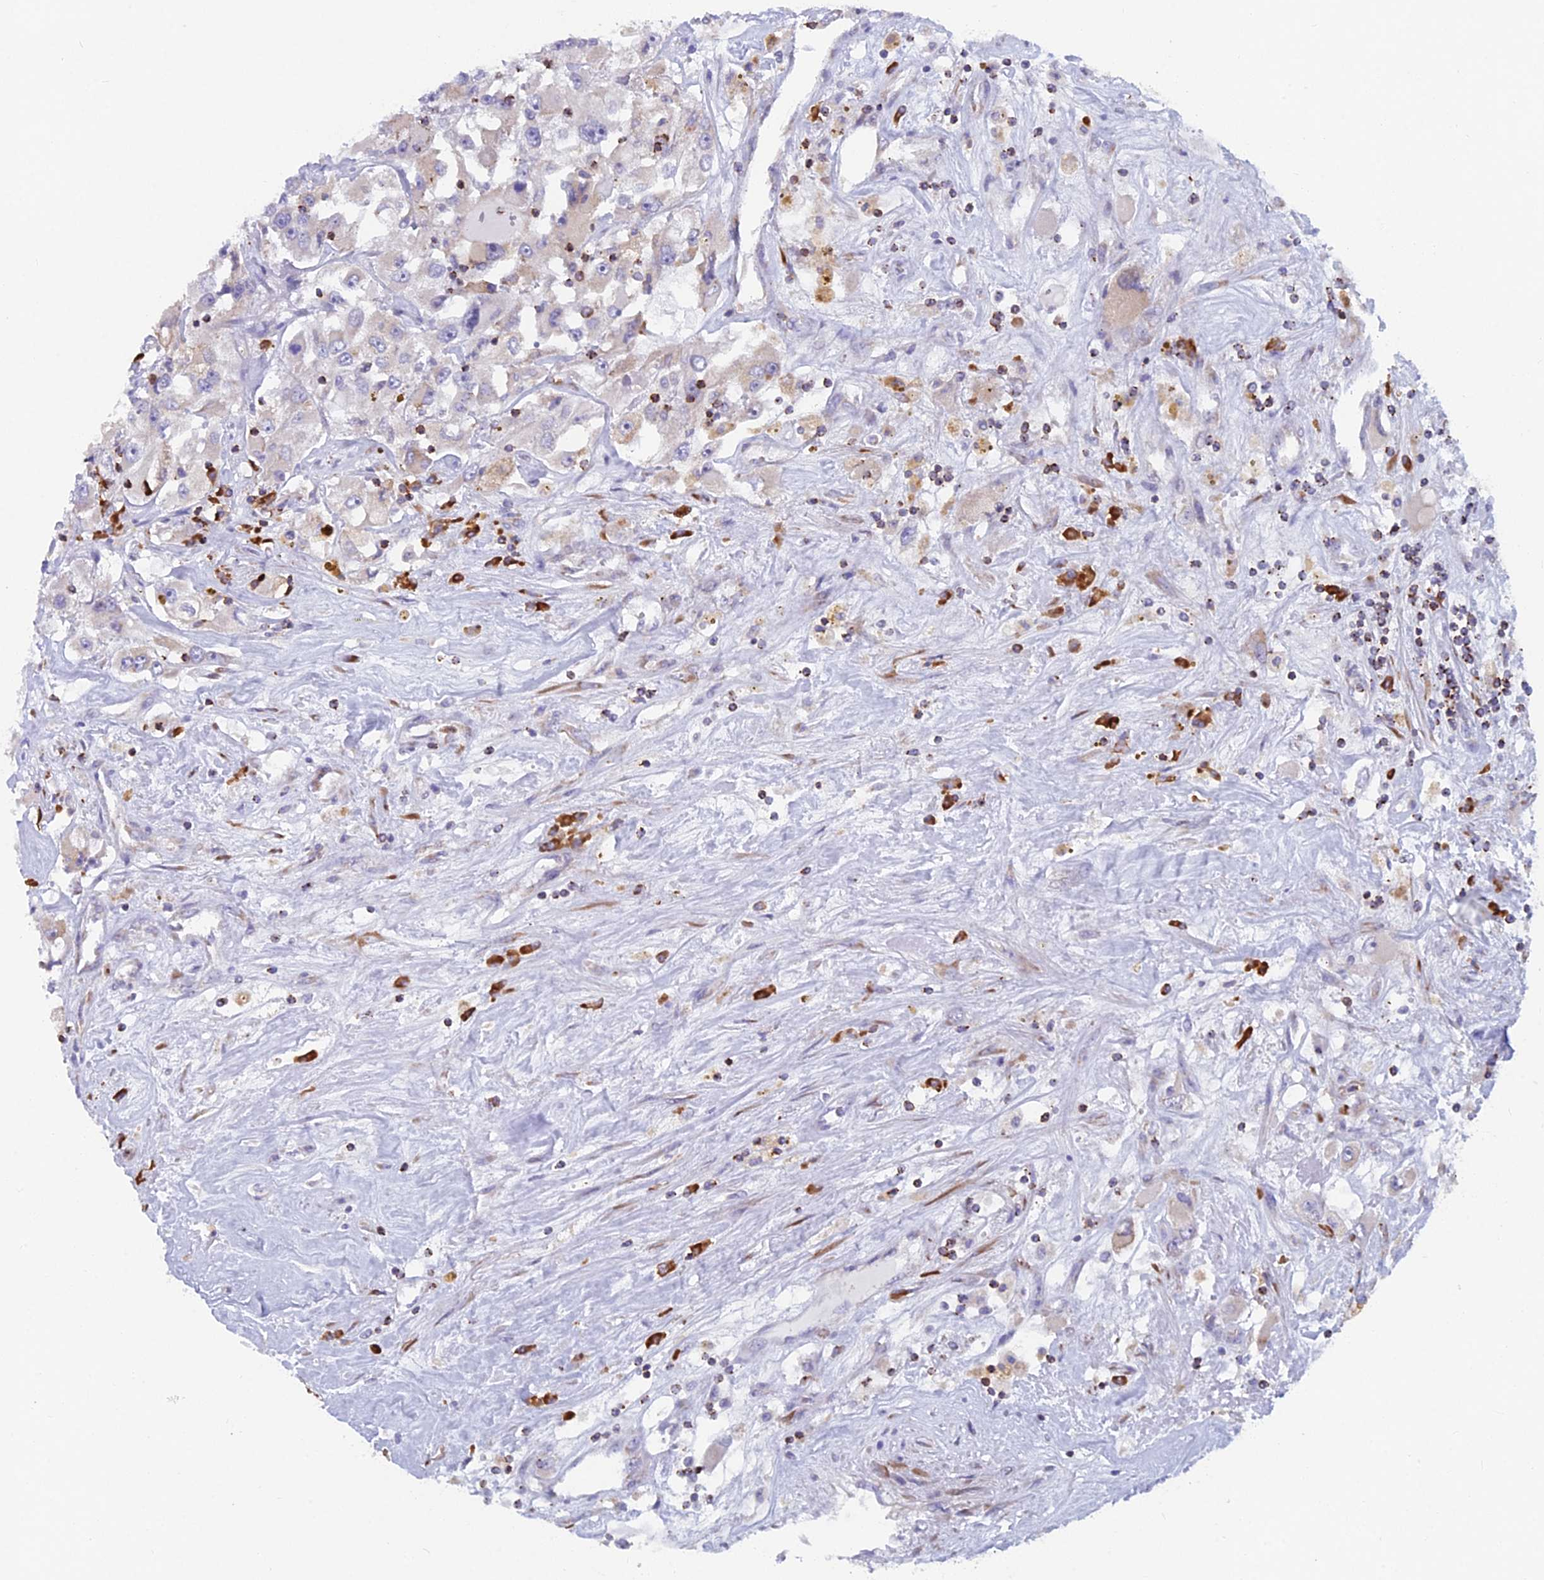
{"staining": {"intensity": "negative", "quantity": "none", "location": "none"}, "tissue": "renal cancer", "cell_type": "Tumor cells", "image_type": "cancer", "snomed": [{"axis": "morphology", "description": "Adenocarcinoma, NOS"}, {"axis": "topography", "description": "Kidney"}], "caption": "DAB immunohistochemical staining of adenocarcinoma (renal) displays no significant expression in tumor cells.", "gene": "ABI3BP", "patient": {"sex": "female", "age": 52}}